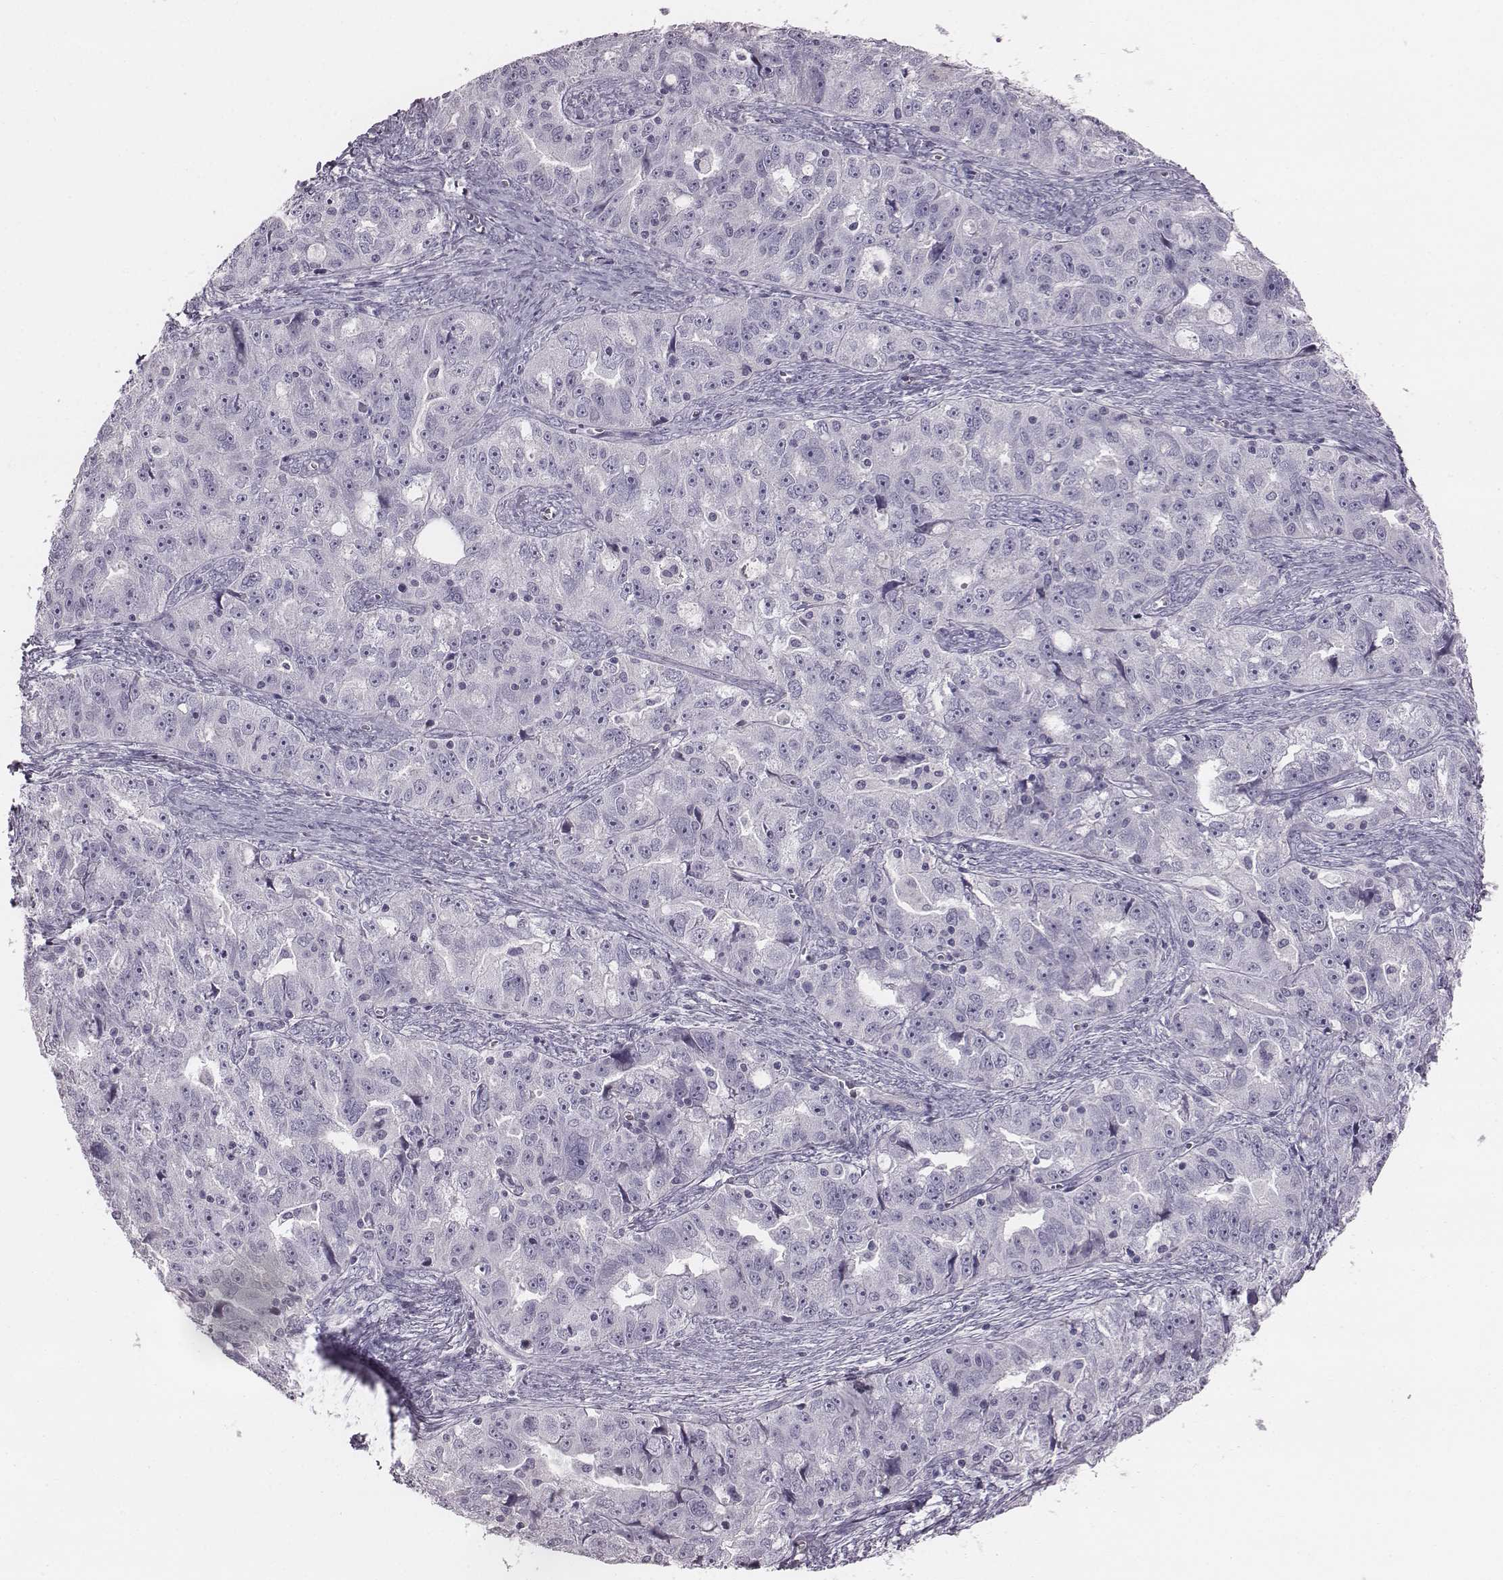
{"staining": {"intensity": "negative", "quantity": "none", "location": "none"}, "tissue": "ovarian cancer", "cell_type": "Tumor cells", "image_type": "cancer", "snomed": [{"axis": "morphology", "description": "Cystadenocarcinoma, serous, NOS"}, {"axis": "topography", "description": "Ovary"}], "caption": "The histopathology image reveals no significant staining in tumor cells of ovarian cancer (serous cystadenocarcinoma).", "gene": "PDE8B", "patient": {"sex": "female", "age": 51}}